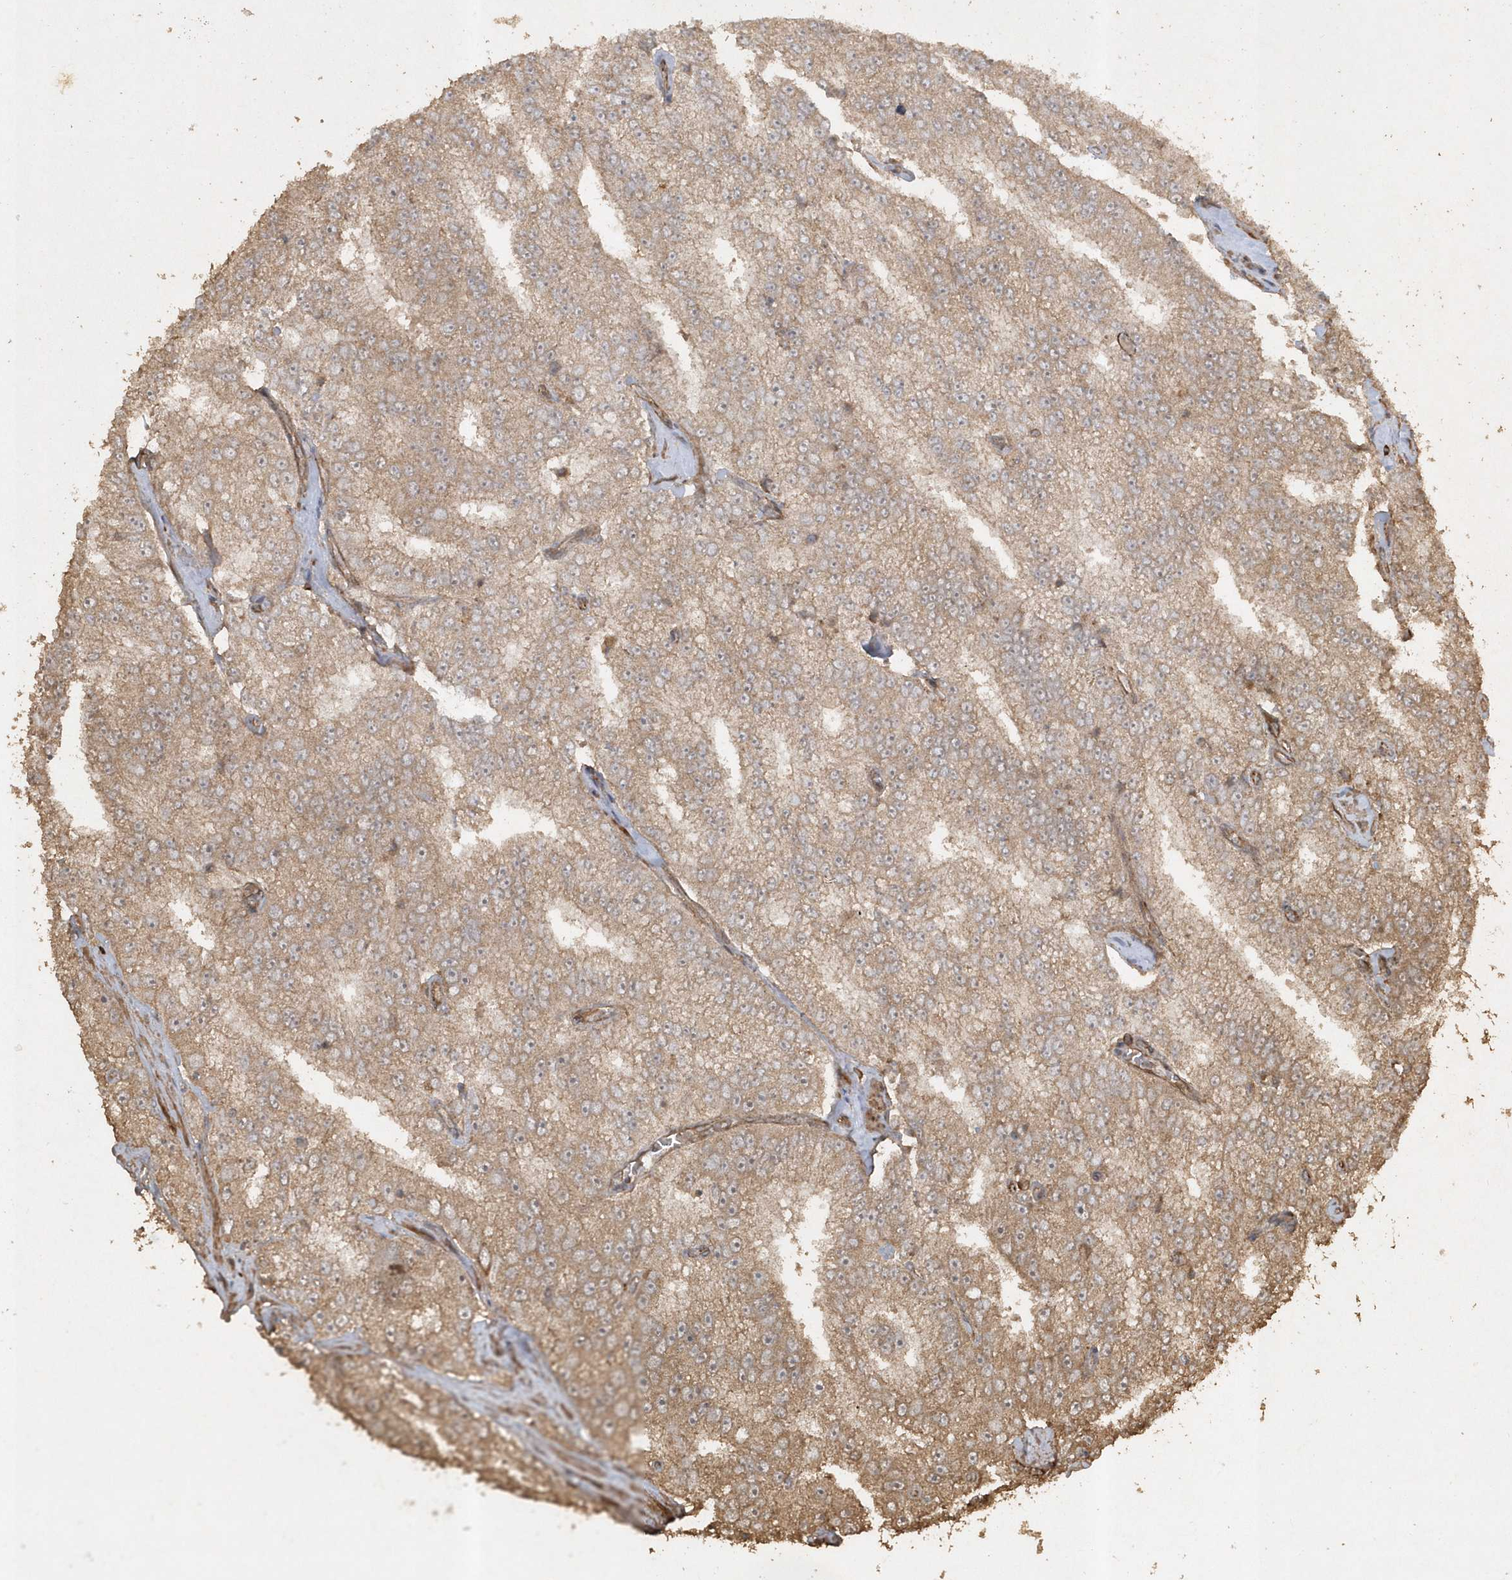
{"staining": {"intensity": "moderate", "quantity": ">75%", "location": "cytoplasmic/membranous"}, "tissue": "prostate cancer", "cell_type": "Tumor cells", "image_type": "cancer", "snomed": [{"axis": "morphology", "description": "Adenocarcinoma, High grade"}, {"axis": "topography", "description": "Prostate"}], "caption": "Tumor cells display medium levels of moderate cytoplasmic/membranous staining in about >75% of cells in prostate high-grade adenocarcinoma.", "gene": "AVPI1", "patient": {"sex": "male", "age": 58}}